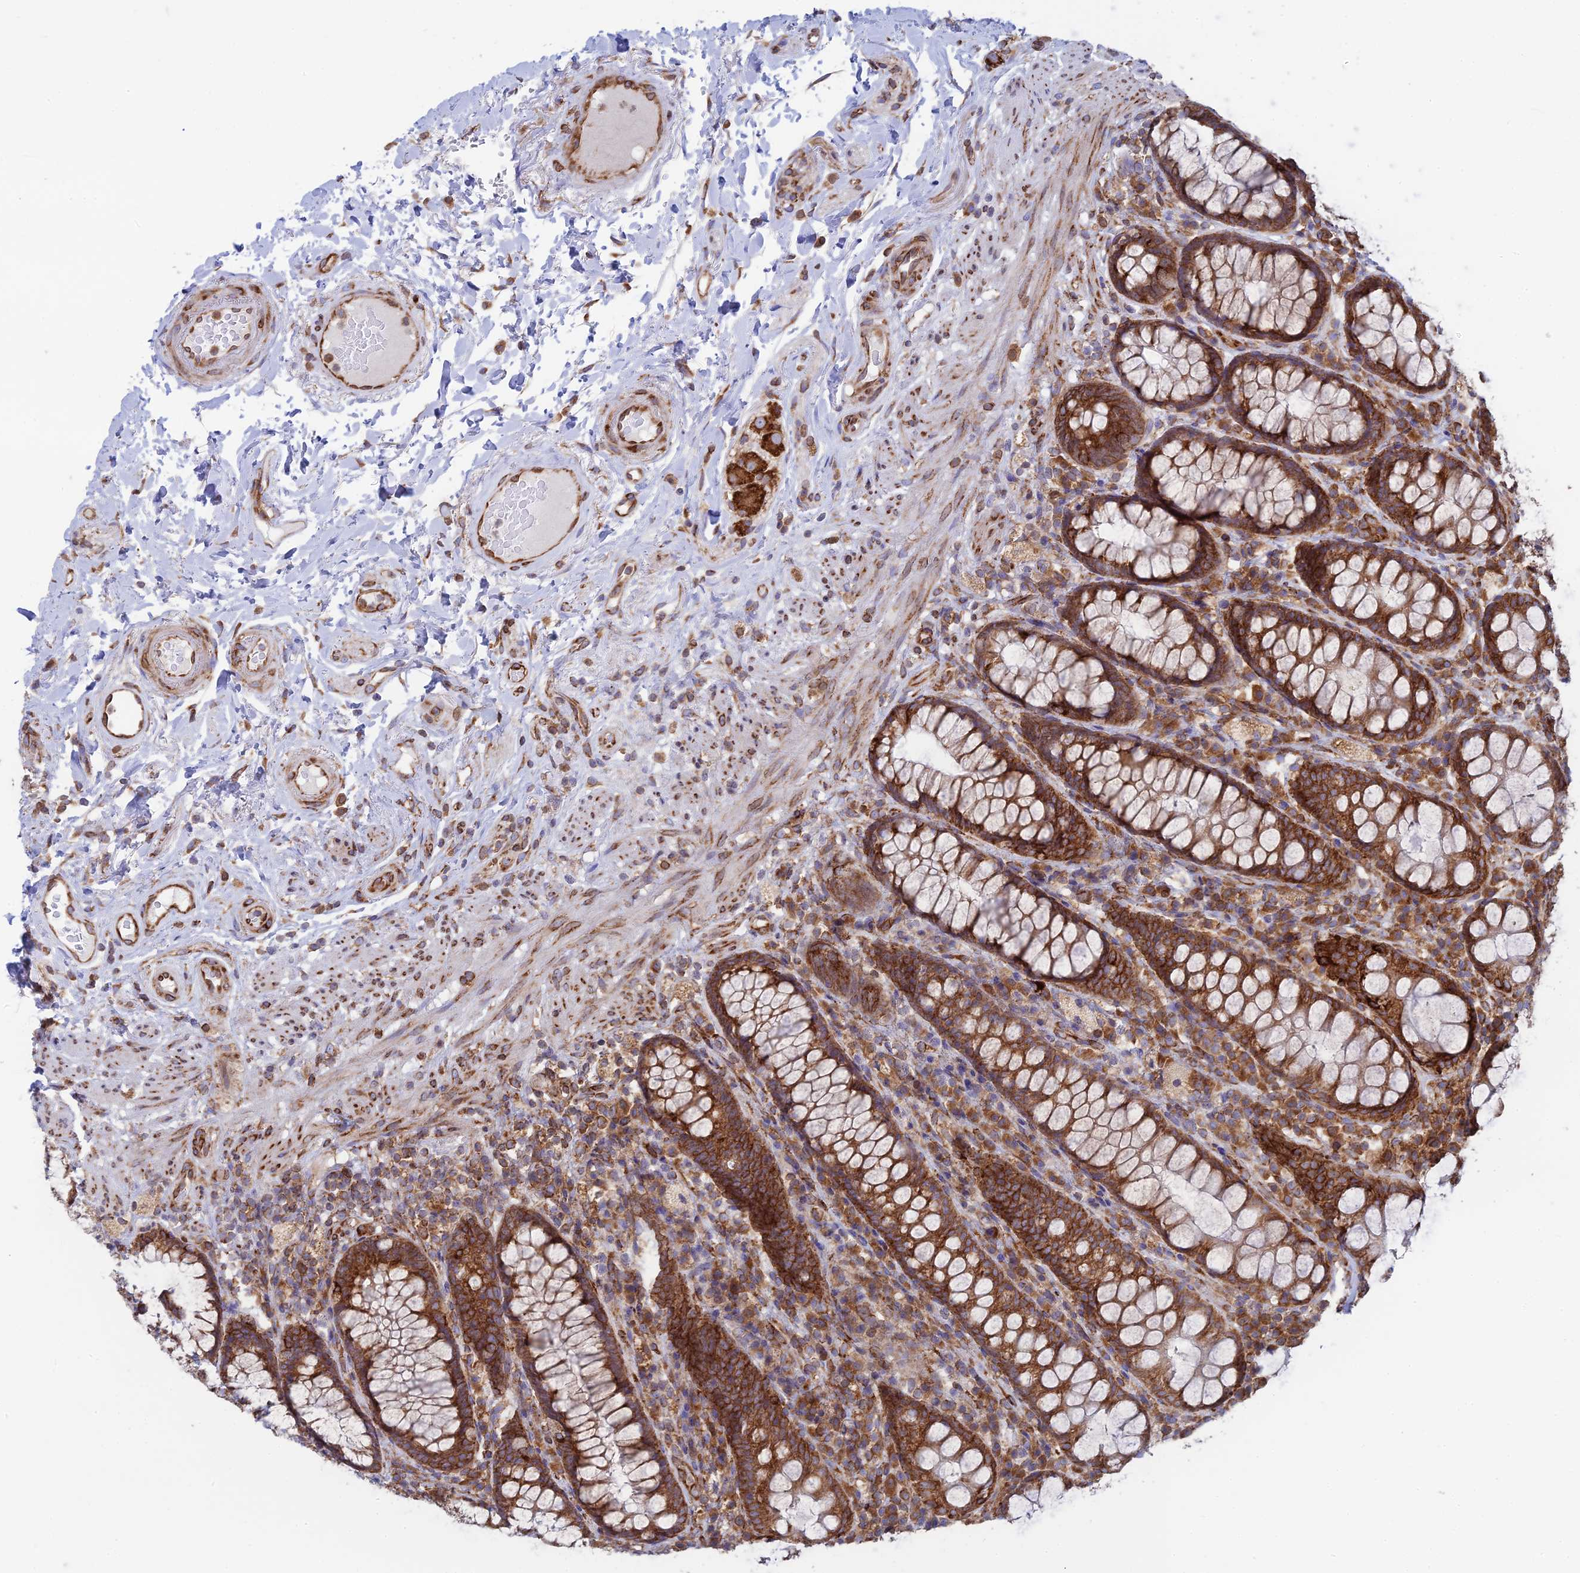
{"staining": {"intensity": "strong", "quantity": ">75%", "location": "cytoplasmic/membranous"}, "tissue": "rectum", "cell_type": "Glandular cells", "image_type": "normal", "snomed": [{"axis": "morphology", "description": "Normal tissue, NOS"}, {"axis": "topography", "description": "Rectum"}], "caption": "Brown immunohistochemical staining in unremarkable human rectum reveals strong cytoplasmic/membranous staining in about >75% of glandular cells. Immunohistochemistry stains the protein of interest in brown and the nuclei are stained blue.", "gene": "CCDC69", "patient": {"sex": "male", "age": 83}}